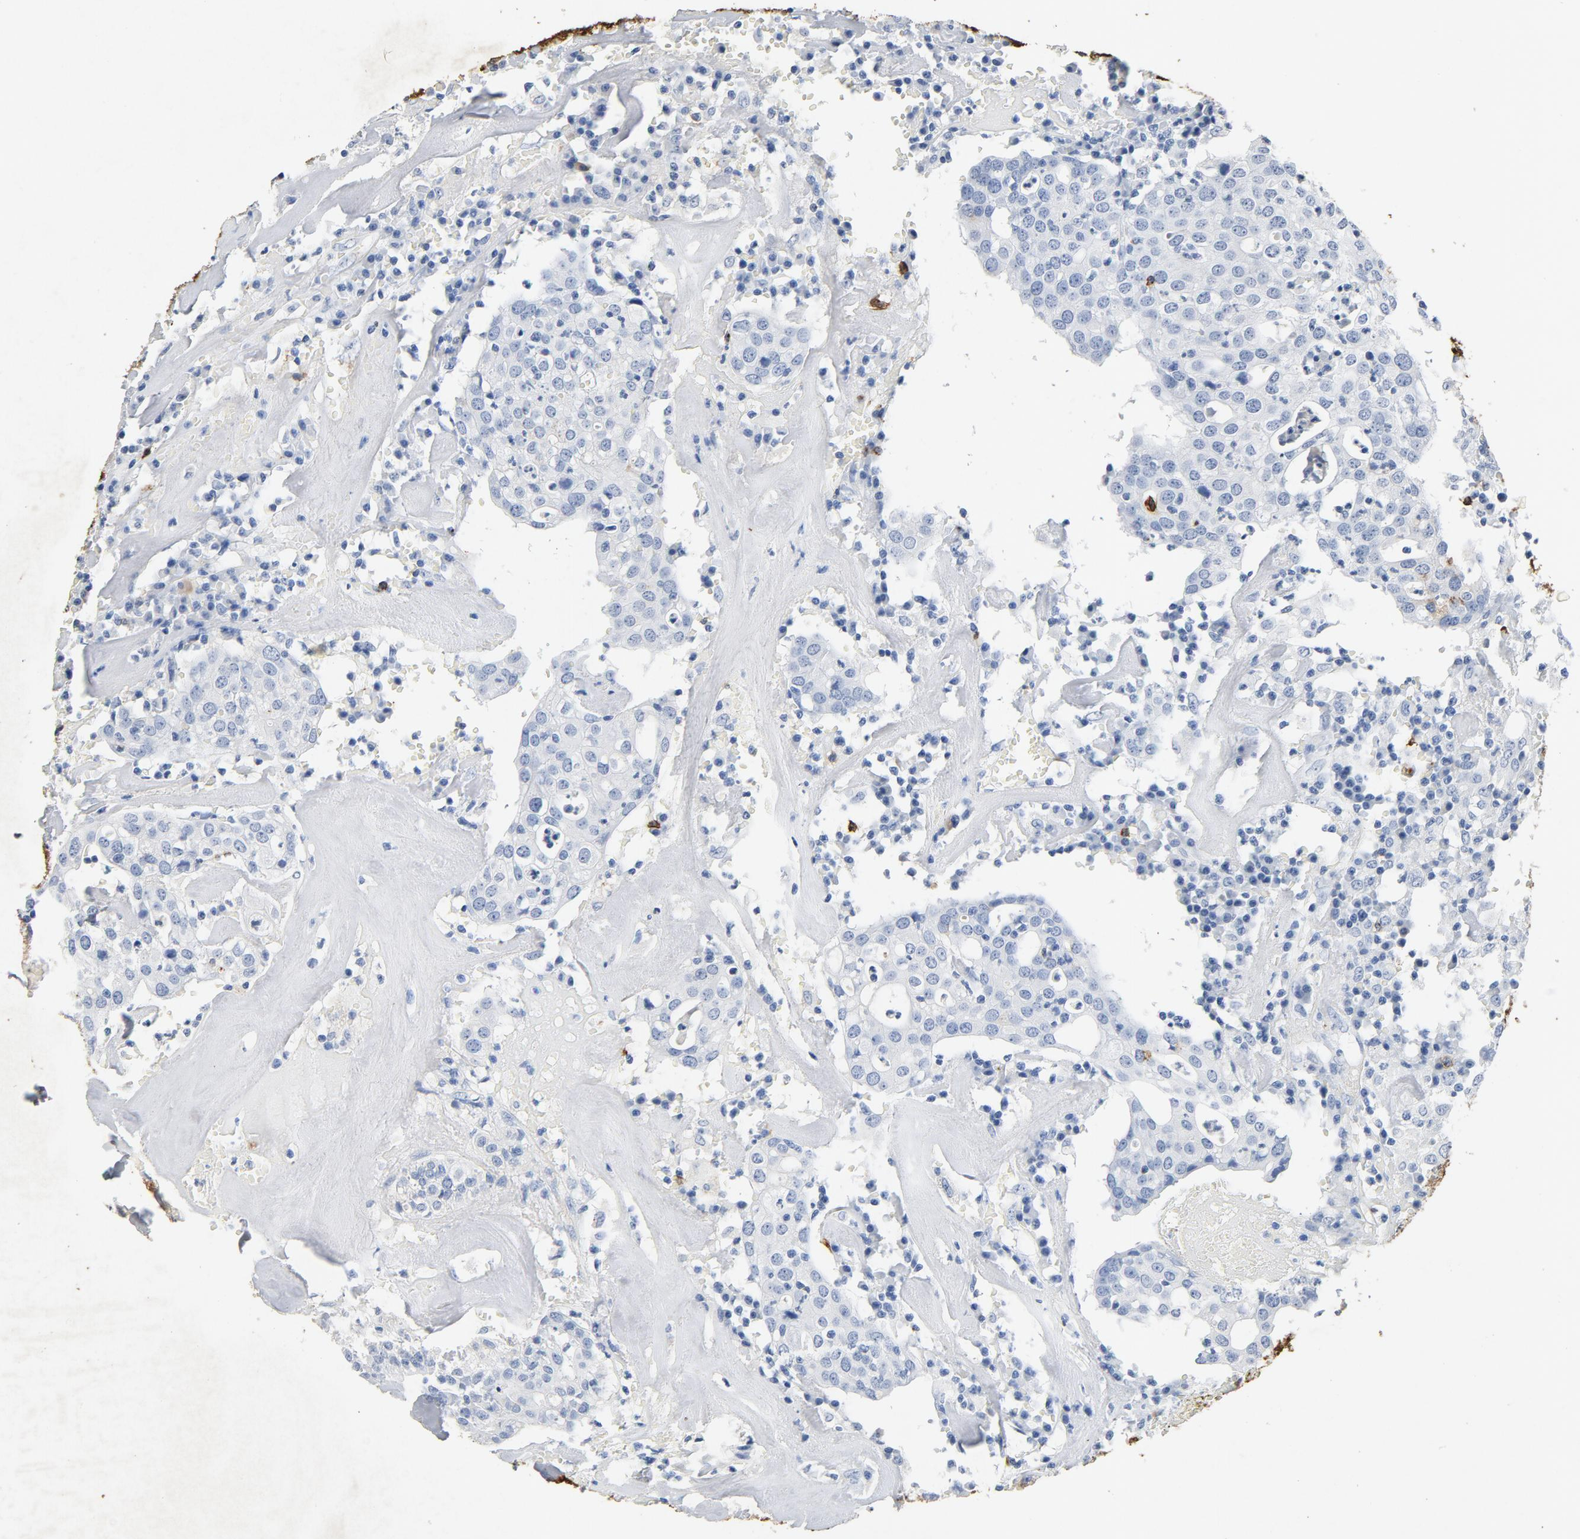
{"staining": {"intensity": "negative", "quantity": "none", "location": "none"}, "tissue": "head and neck cancer", "cell_type": "Tumor cells", "image_type": "cancer", "snomed": [{"axis": "morphology", "description": "Adenocarcinoma, NOS"}, {"axis": "topography", "description": "Salivary gland"}, {"axis": "topography", "description": "Head-Neck"}], "caption": "Immunohistochemistry (IHC) micrograph of head and neck cancer stained for a protein (brown), which displays no positivity in tumor cells. (DAB (3,3'-diaminobenzidine) IHC with hematoxylin counter stain).", "gene": "PTPRB", "patient": {"sex": "female", "age": 65}}